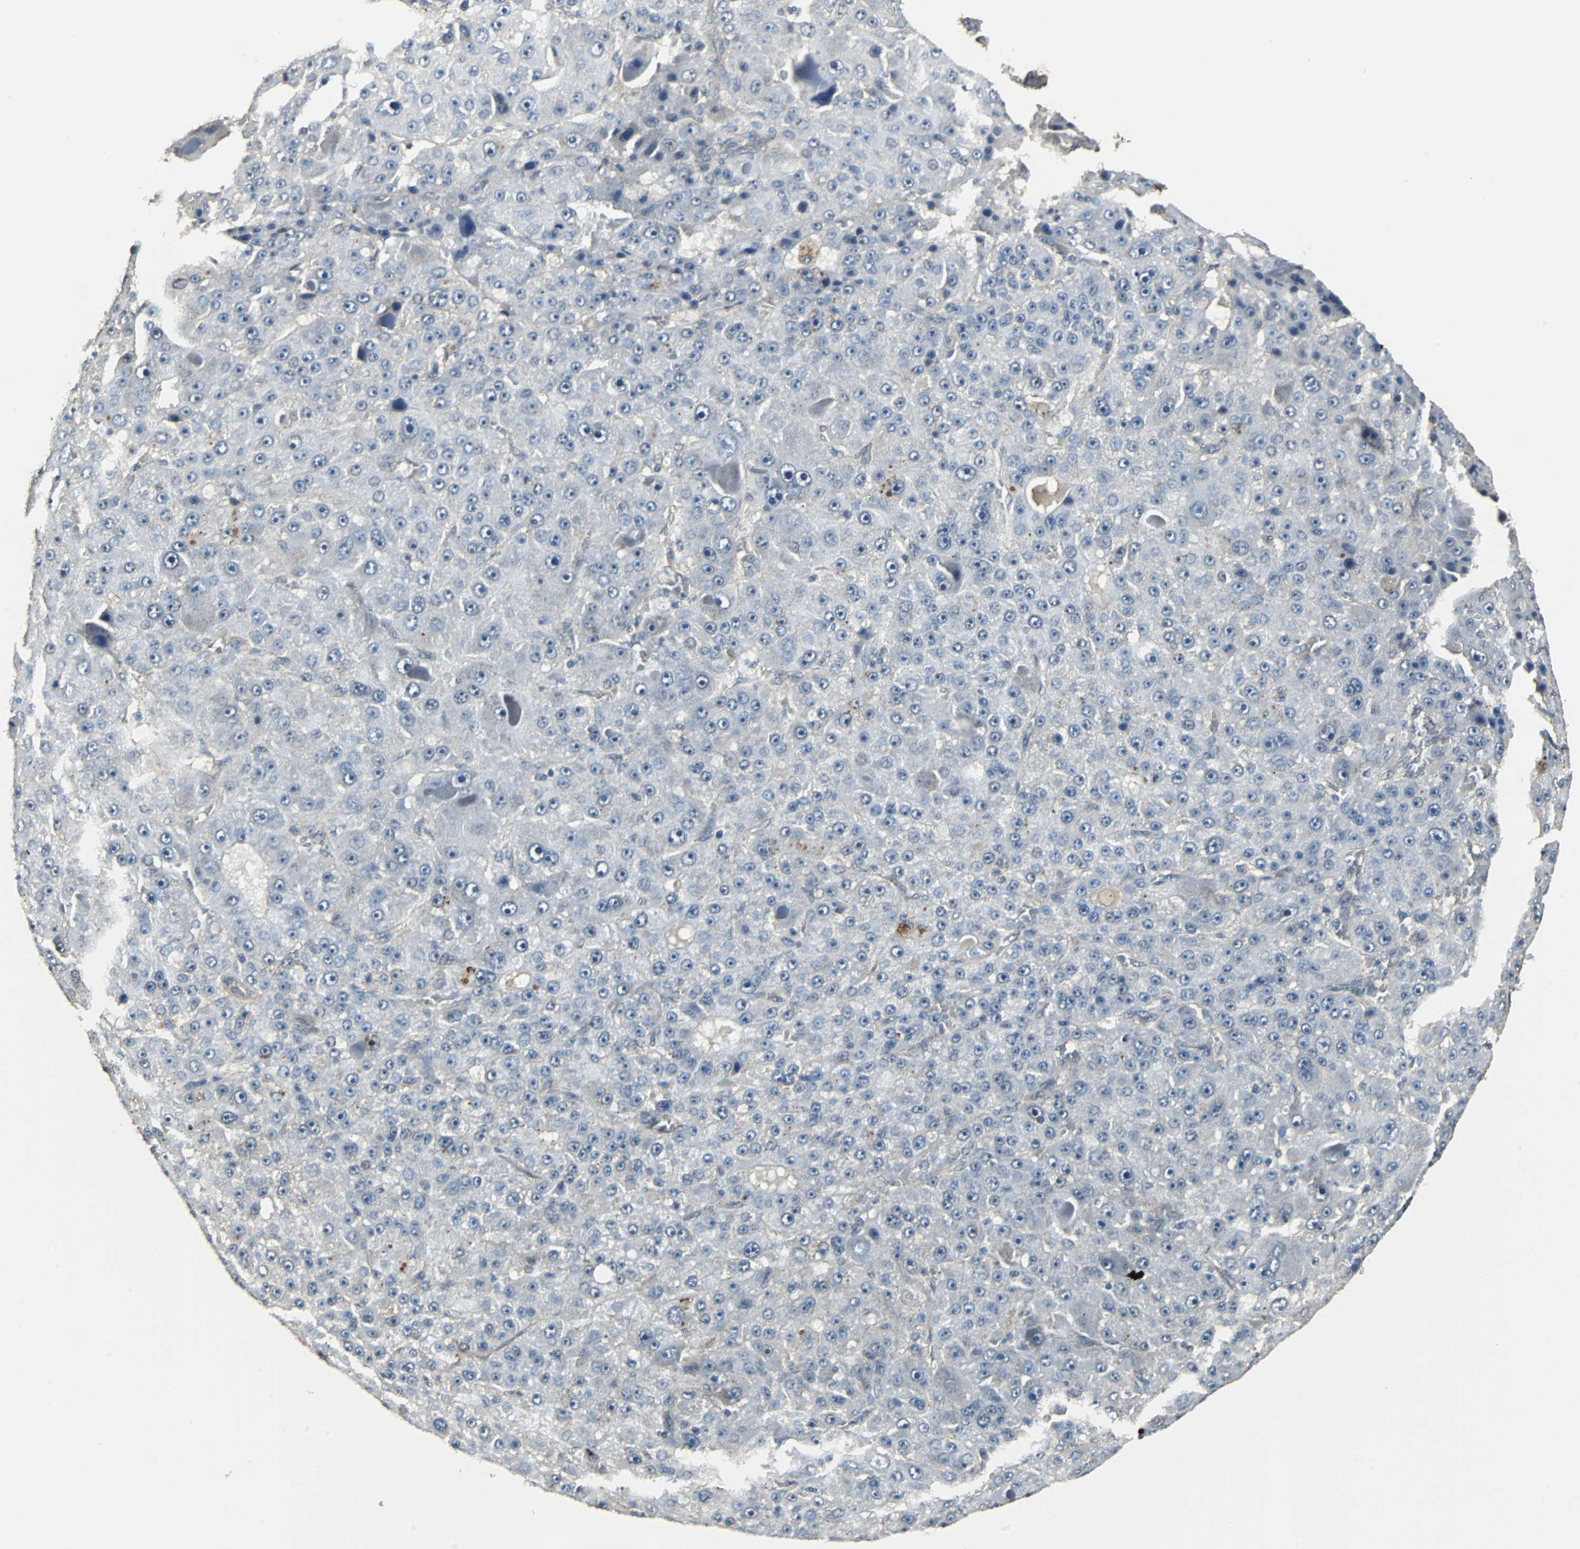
{"staining": {"intensity": "negative", "quantity": "none", "location": "none"}, "tissue": "liver cancer", "cell_type": "Tumor cells", "image_type": "cancer", "snomed": [{"axis": "morphology", "description": "Carcinoma, Hepatocellular, NOS"}, {"axis": "topography", "description": "Liver"}], "caption": "Immunohistochemistry (IHC) photomicrograph of neoplastic tissue: human hepatocellular carcinoma (liver) stained with DAB (3,3'-diaminobenzidine) demonstrates no significant protein positivity in tumor cells.", "gene": "VBP1", "patient": {"sex": "male", "age": 76}}